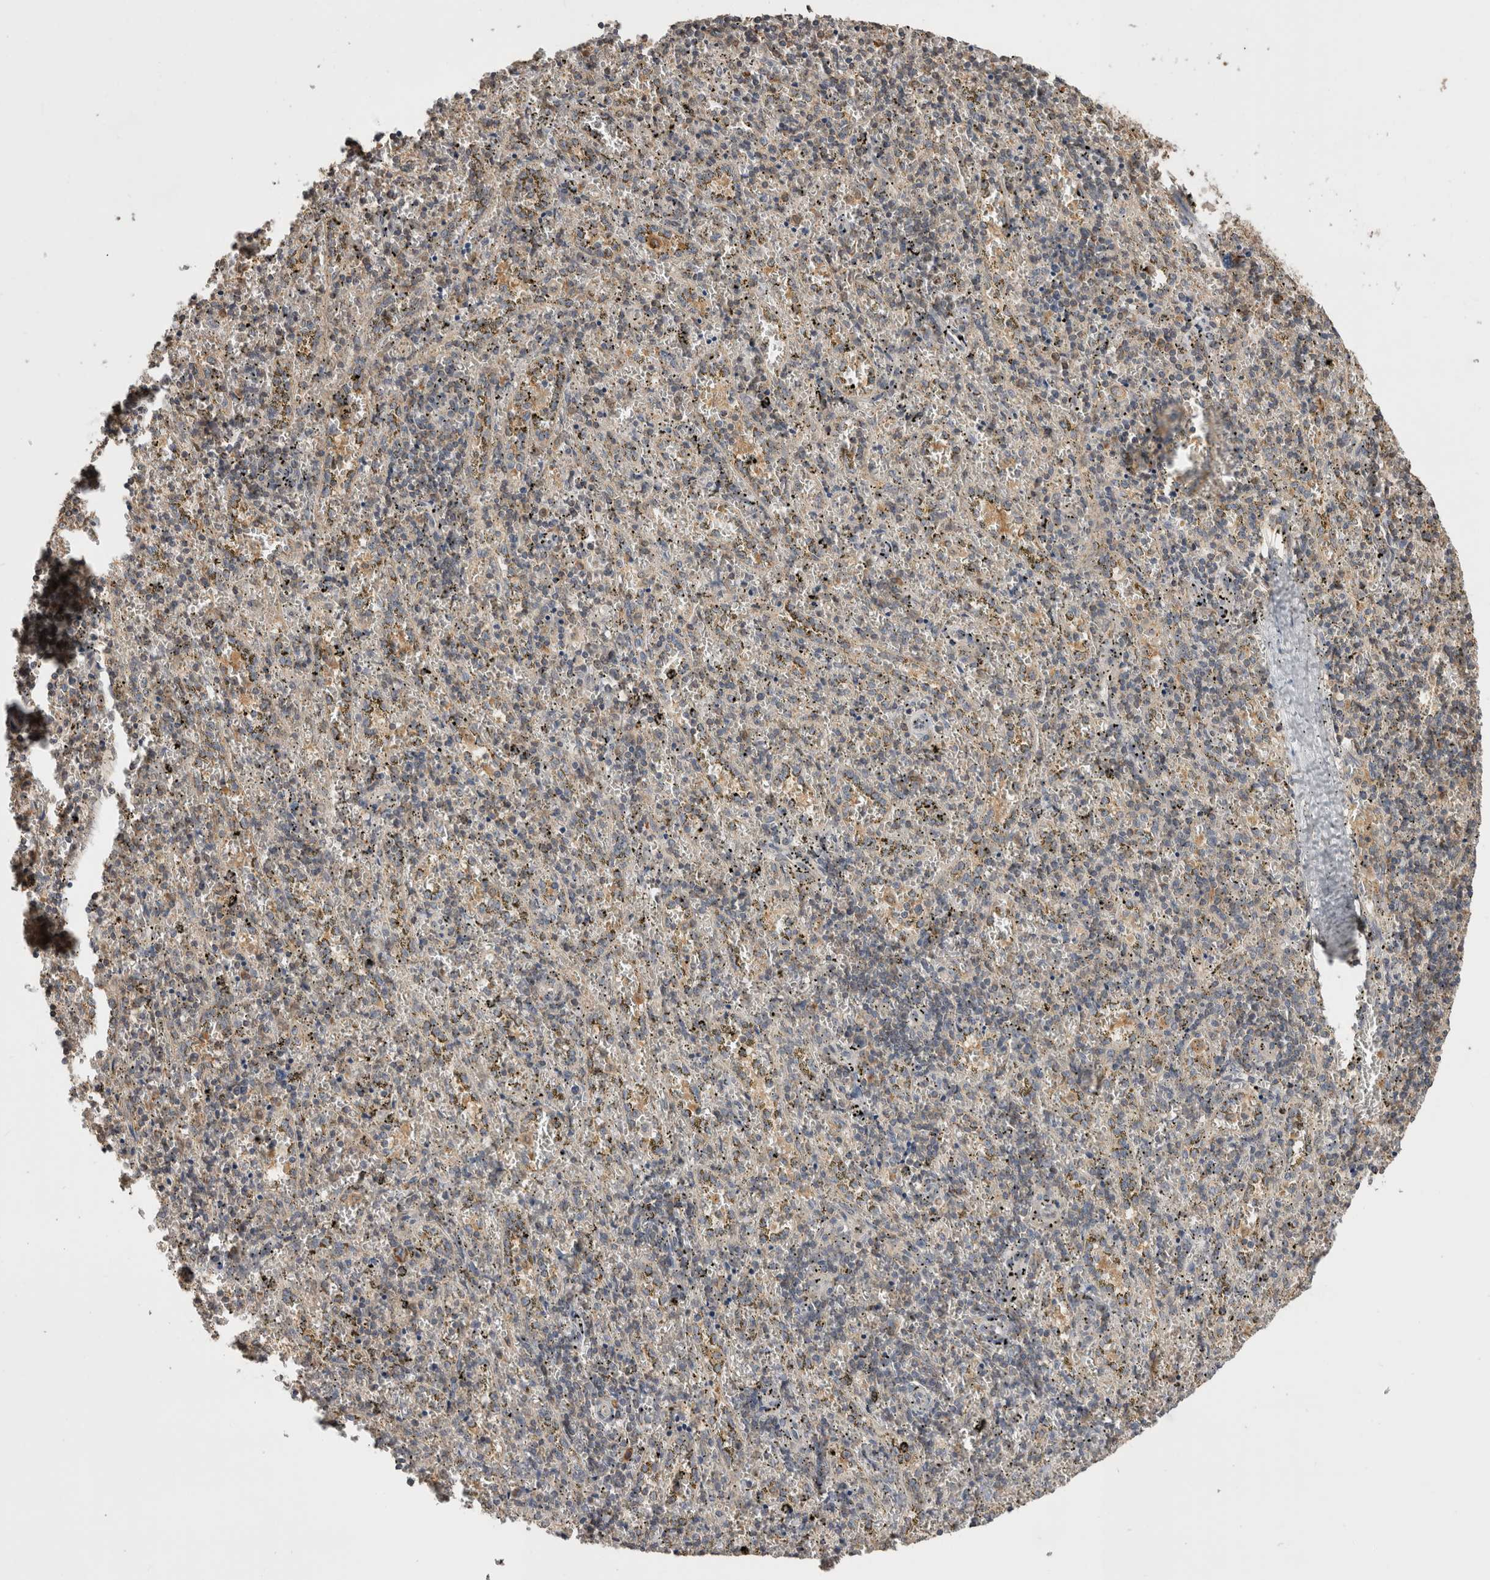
{"staining": {"intensity": "moderate", "quantity": "<25%", "location": "cytoplasmic/membranous"}, "tissue": "spleen", "cell_type": "Cells in red pulp", "image_type": "normal", "snomed": [{"axis": "morphology", "description": "Normal tissue, NOS"}, {"axis": "topography", "description": "Spleen"}], "caption": "IHC of benign human spleen exhibits low levels of moderate cytoplasmic/membranous positivity in approximately <25% of cells in red pulp.", "gene": "PREP", "patient": {"sex": "male", "age": 11}}